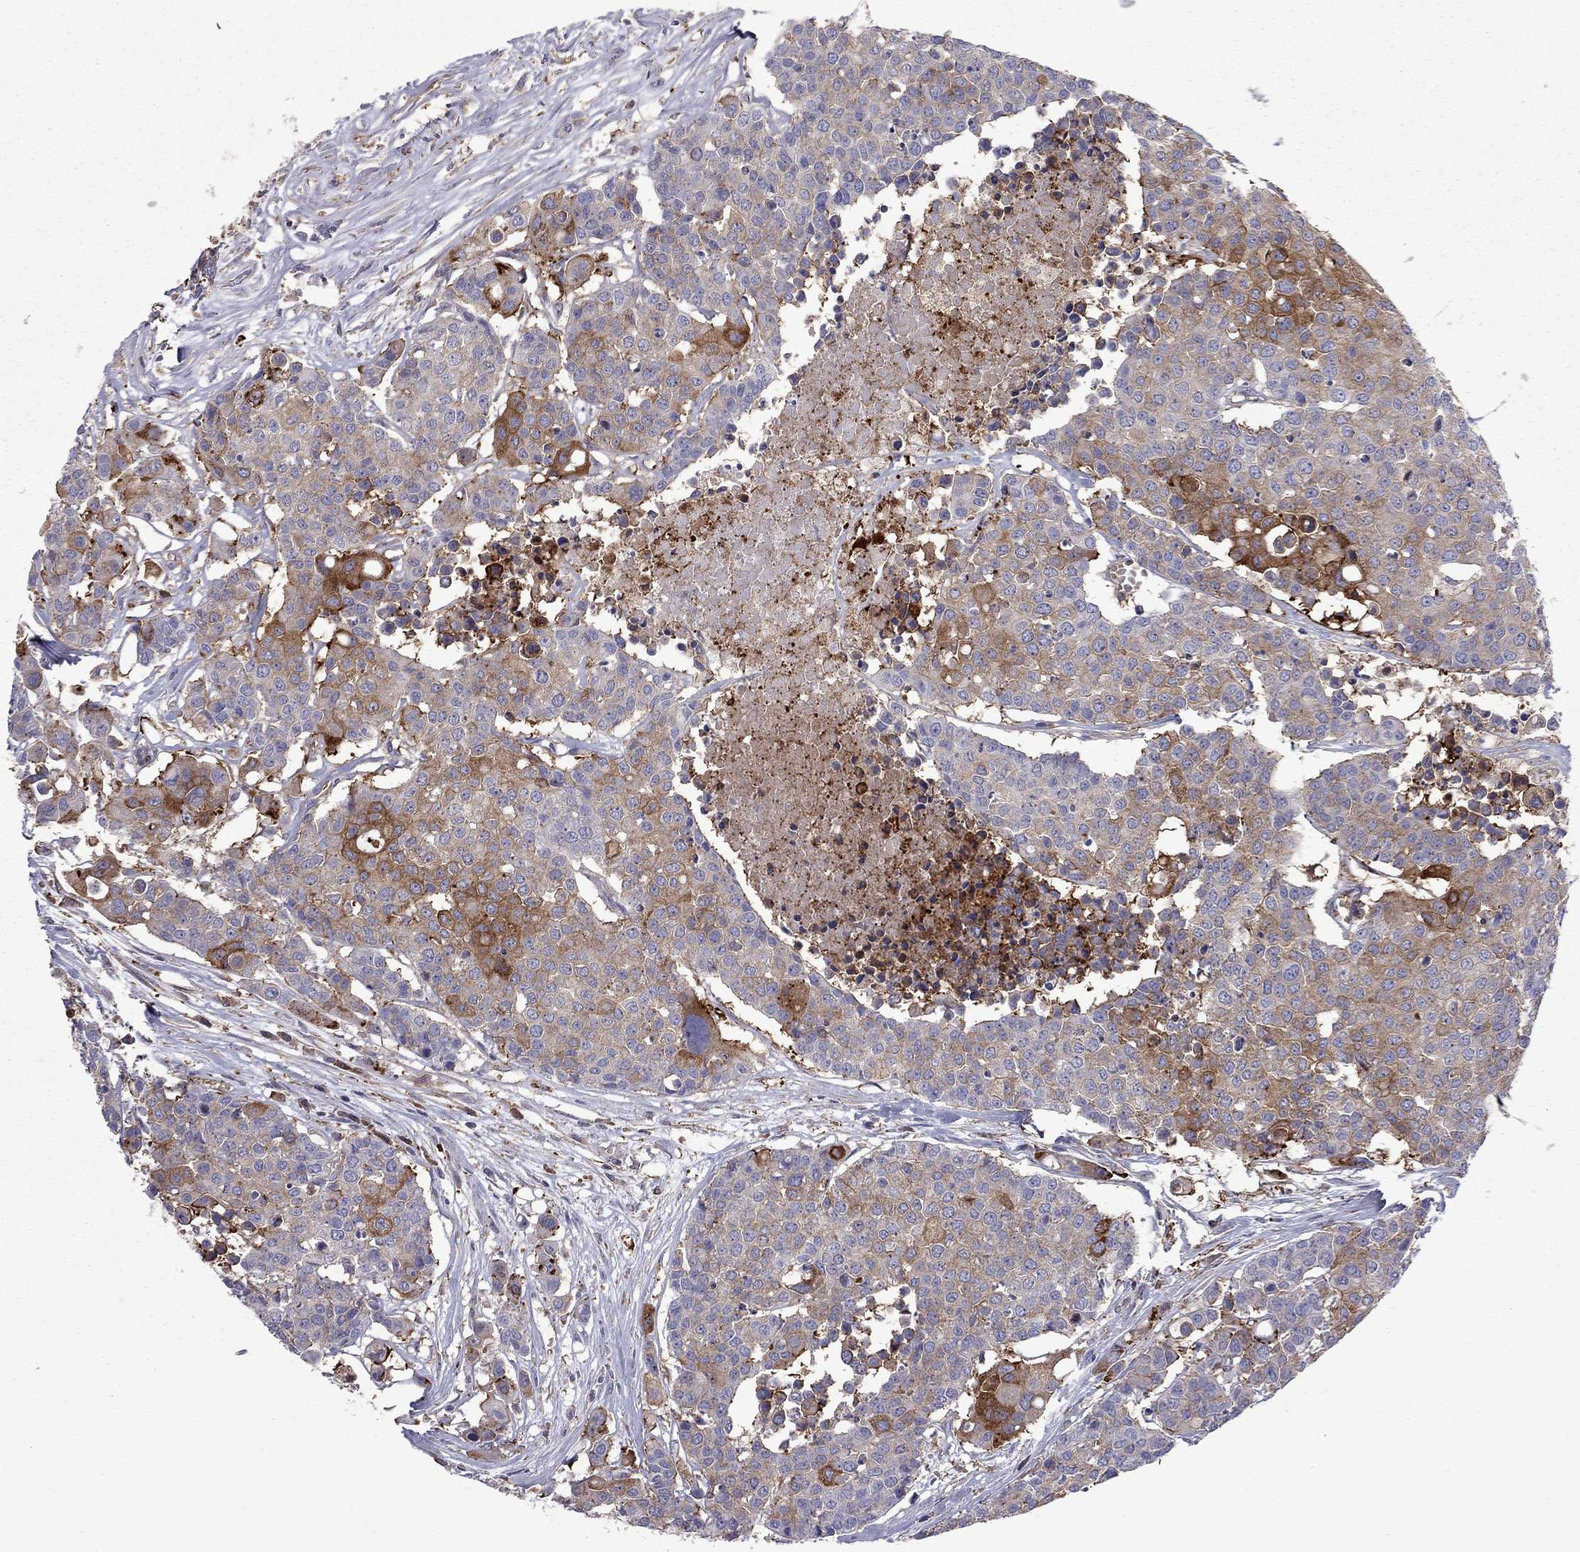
{"staining": {"intensity": "strong", "quantity": "<25%", "location": "cytoplasmic/membranous"}, "tissue": "carcinoid", "cell_type": "Tumor cells", "image_type": "cancer", "snomed": [{"axis": "morphology", "description": "Carcinoid, malignant, NOS"}, {"axis": "topography", "description": "Colon"}], "caption": "IHC photomicrograph of human malignant carcinoid stained for a protein (brown), which shows medium levels of strong cytoplasmic/membranous expression in approximately <25% of tumor cells.", "gene": "EIF4E3", "patient": {"sex": "male", "age": 81}}